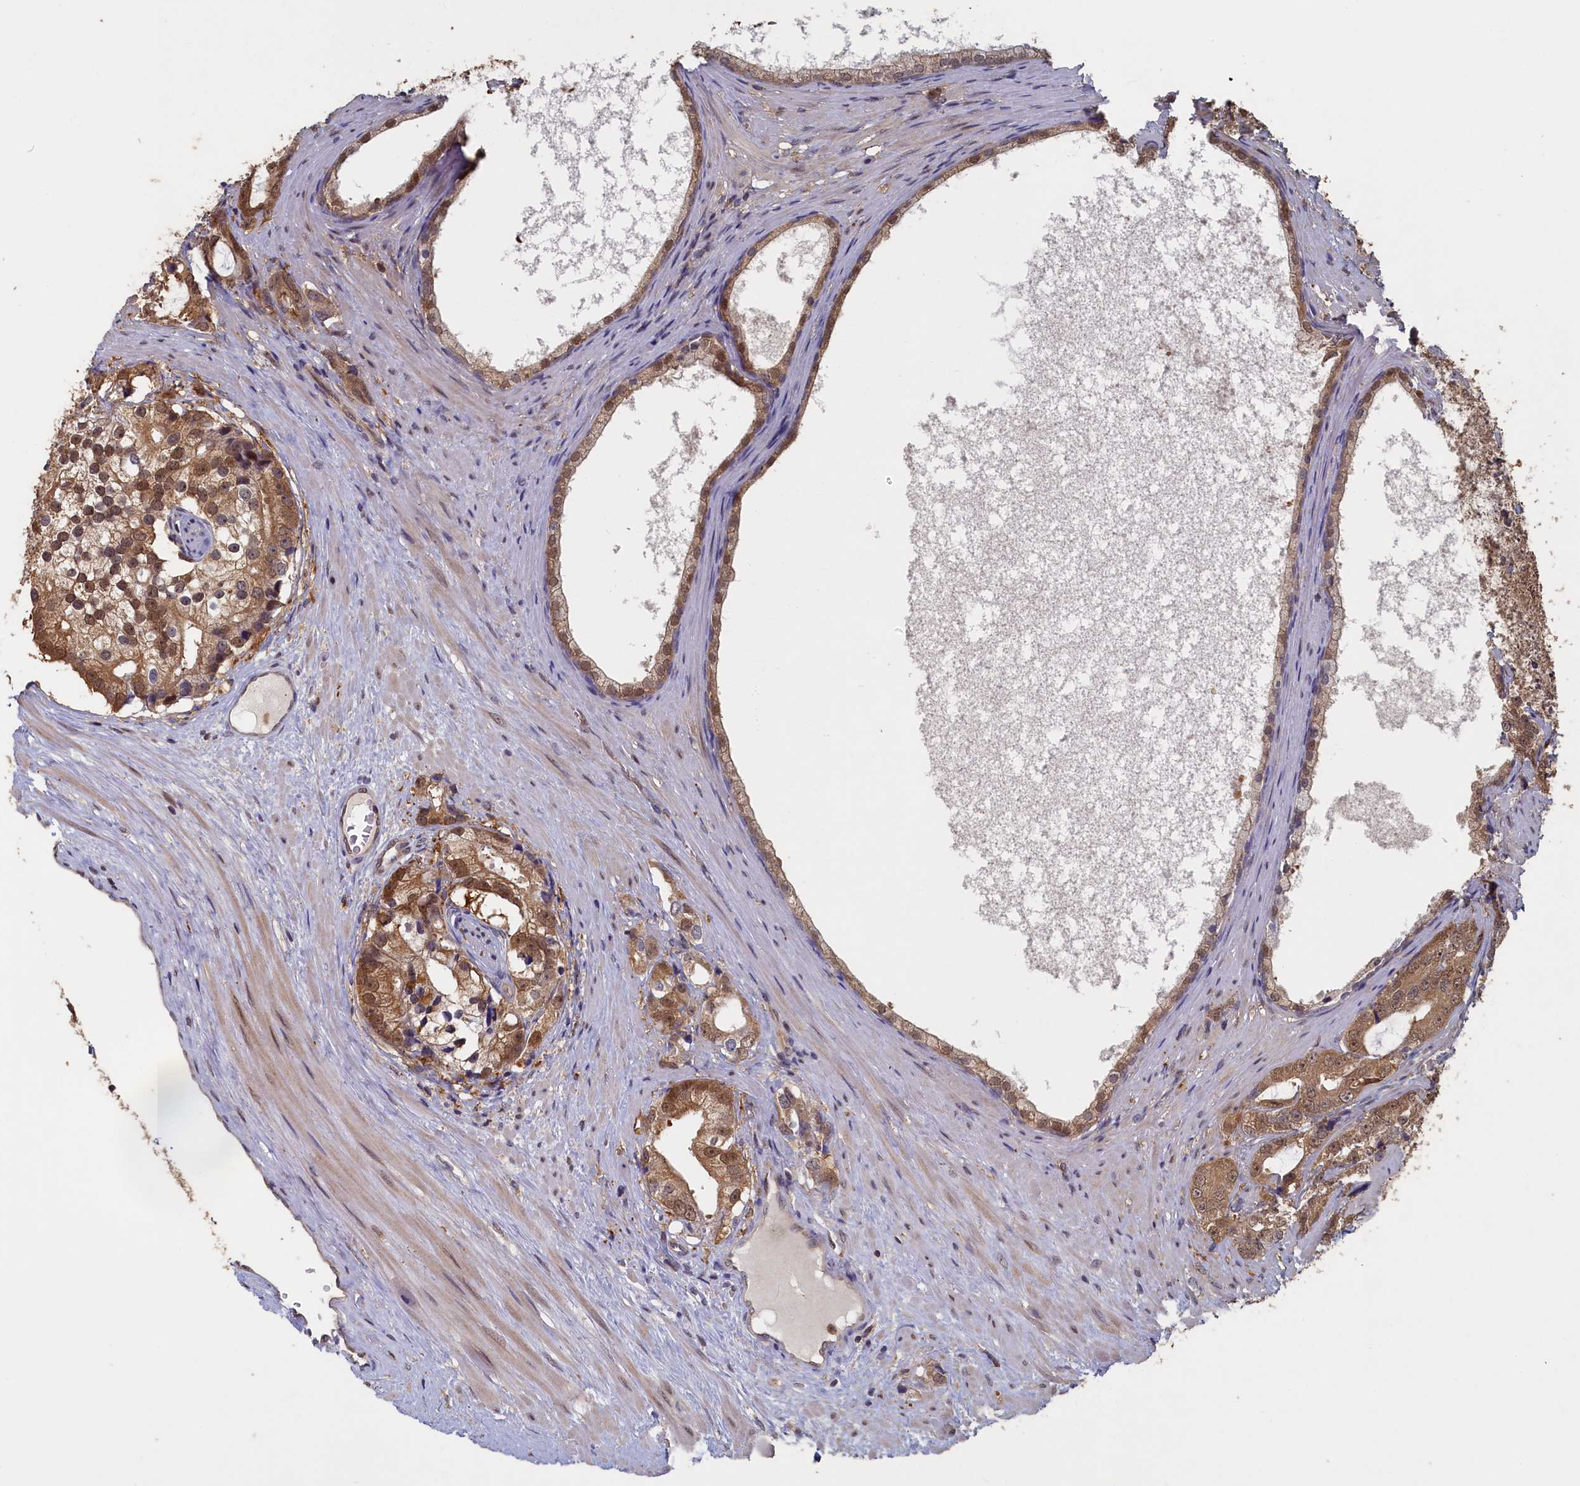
{"staining": {"intensity": "moderate", "quantity": ">75%", "location": "cytoplasmic/membranous,nuclear"}, "tissue": "prostate cancer", "cell_type": "Tumor cells", "image_type": "cancer", "snomed": [{"axis": "morphology", "description": "Adenocarcinoma, High grade"}, {"axis": "topography", "description": "Prostate"}], "caption": "Protein staining by immunohistochemistry shows moderate cytoplasmic/membranous and nuclear staining in about >75% of tumor cells in high-grade adenocarcinoma (prostate).", "gene": "UCHL3", "patient": {"sex": "male", "age": 75}}